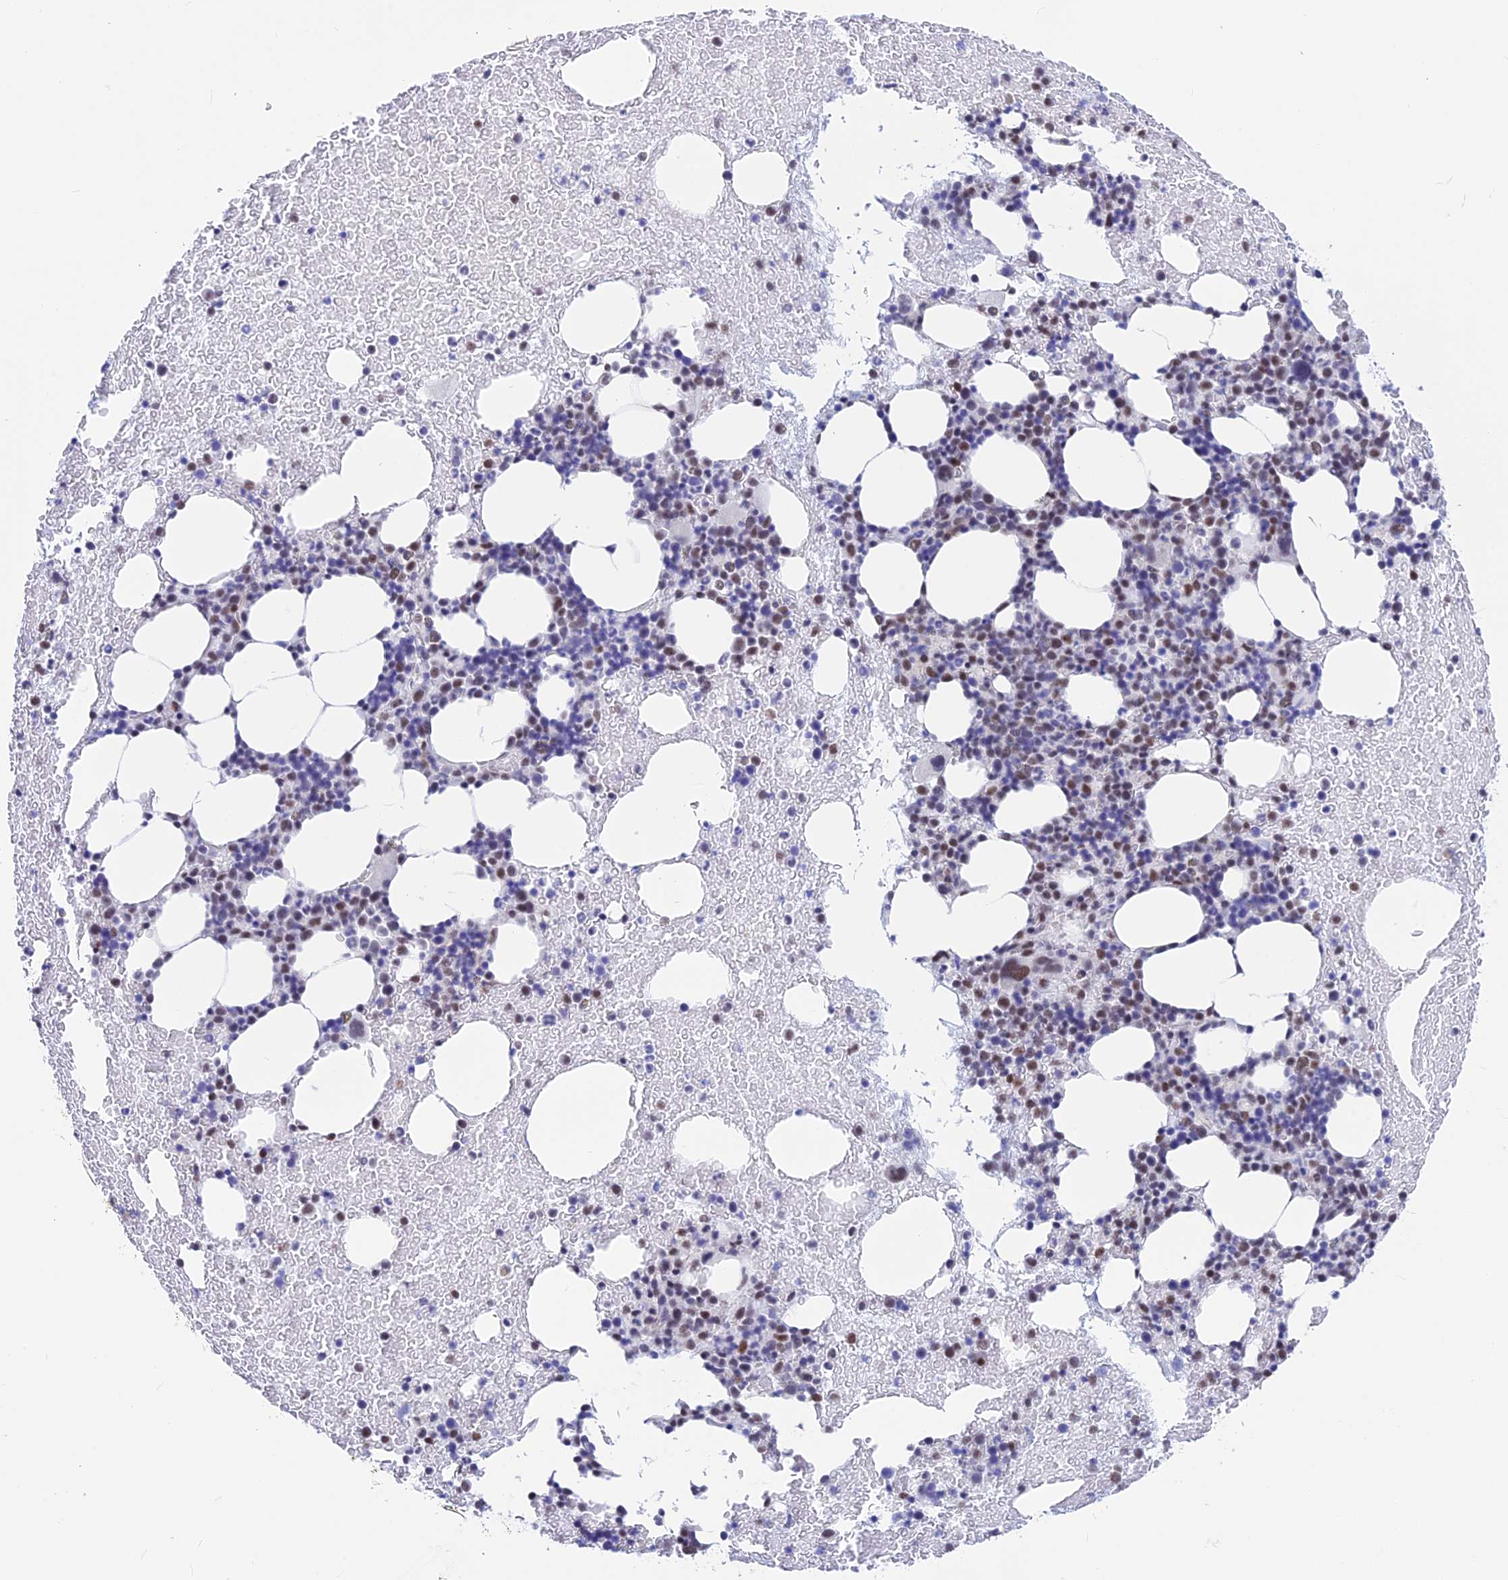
{"staining": {"intensity": "moderate", "quantity": "<25%", "location": "nuclear"}, "tissue": "bone marrow", "cell_type": "Hematopoietic cells", "image_type": "normal", "snomed": [{"axis": "morphology", "description": "Normal tissue, NOS"}, {"axis": "topography", "description": "Bone marrow"}], "caption": "Protein analysis of benign bone marrow reveals moderate nuclear expression in about <25% of hematopoietic cells. (DAB = brown stain, brightfield microscopy at high magnification).", "gene": "SRSF5", "patient": {"sex": "male", "age": 57}}